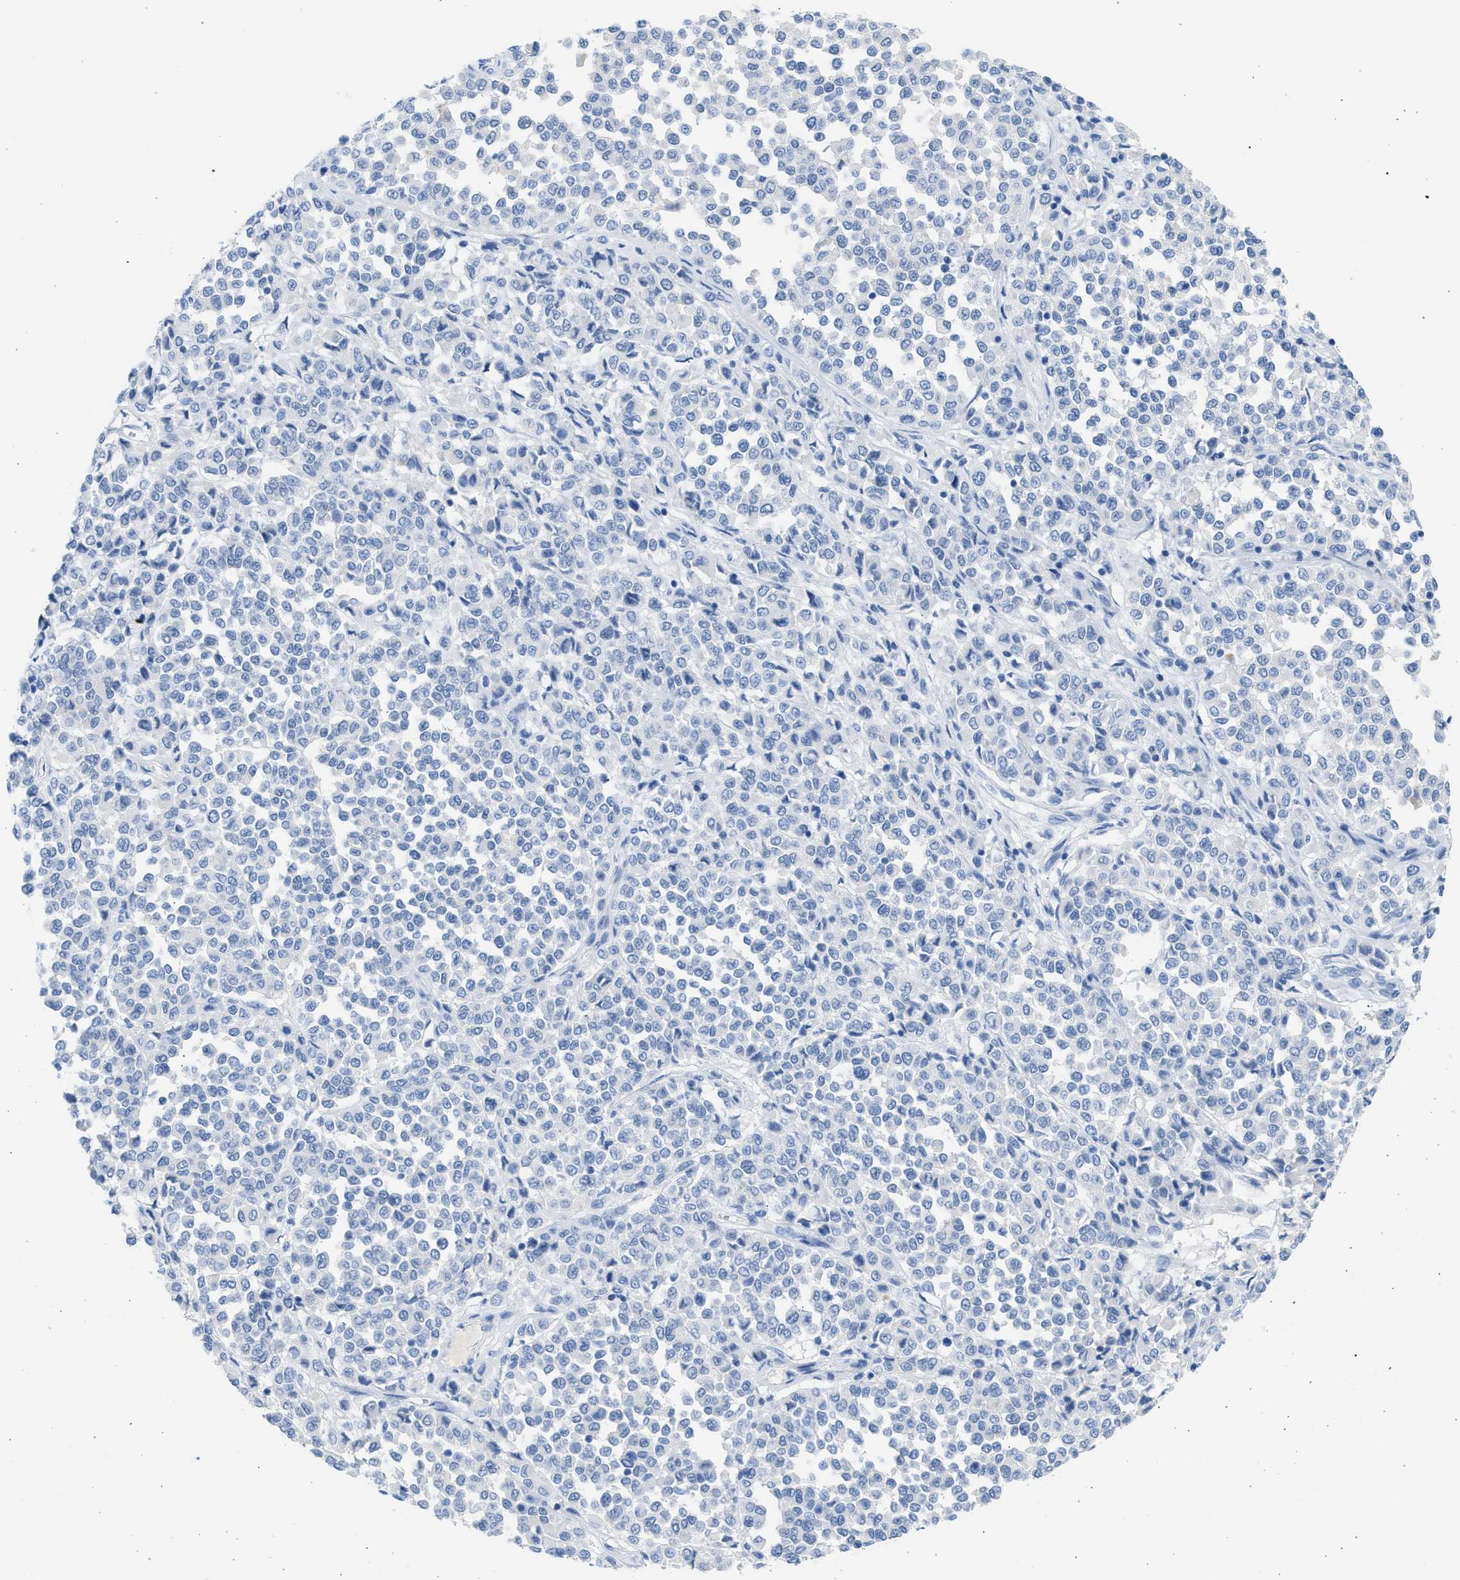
{"staining": {"intensity": "negative", "quantity": "none", "location": "none"}, "tissue": "melanoma", "cell_type": "Tumor cells", "image_type": "cancer", "snomed": [{"axis": "morphology", "description": "Malignant melanoma, Metastatic site"}, {"axis": "topography", "description": "Pancreas"}], "caption": "Protein analysis of malignant melanoma (metastatic site) demonstrates no significant expression in tumor cells.", "gene": "SPATA3", "patient": {"sex": "female", "age": 30}}